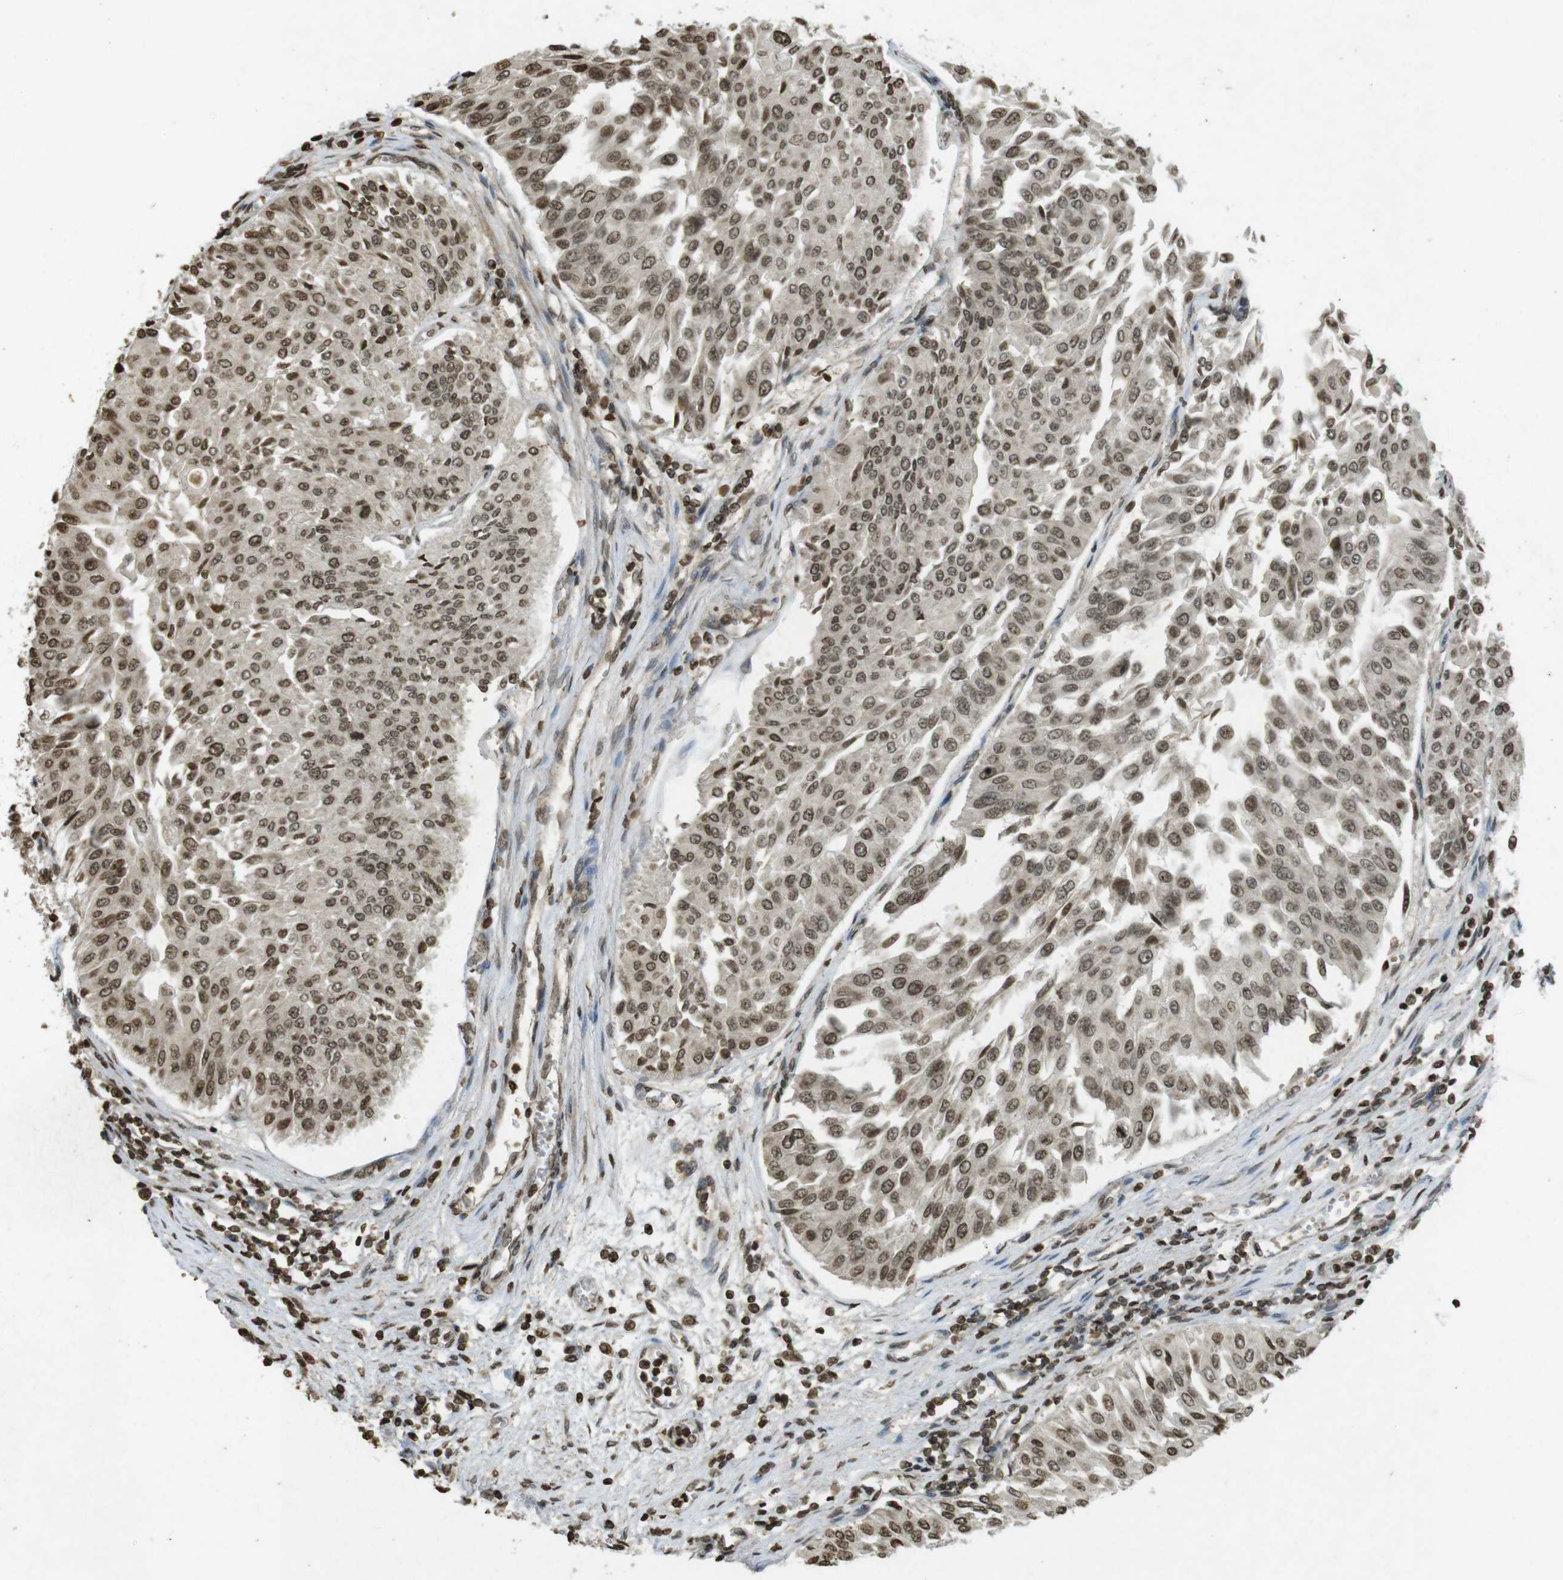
{"staining": {"intensity": "moderate", "quantity": ">75%", "location": "nuclear"}, "tissue": "urothelial cancer", "cell_type": "Tumor cells", "image_type": "cancer", "snomed": [{"axis": "morphology", "description": "Urothelial carcinoma, Low grade"}, {"axis": "topography", "description": "Urinary bladder"}], "caption": "A photomicrograph of urothelial cancer stained for a protein shows moderate nuclear brown staining in tumor cells. (DAB IHC with brightfield microscopy, high magnification).", "gene": "ORC4", "patient": {"sex": "male", "age": 67}}